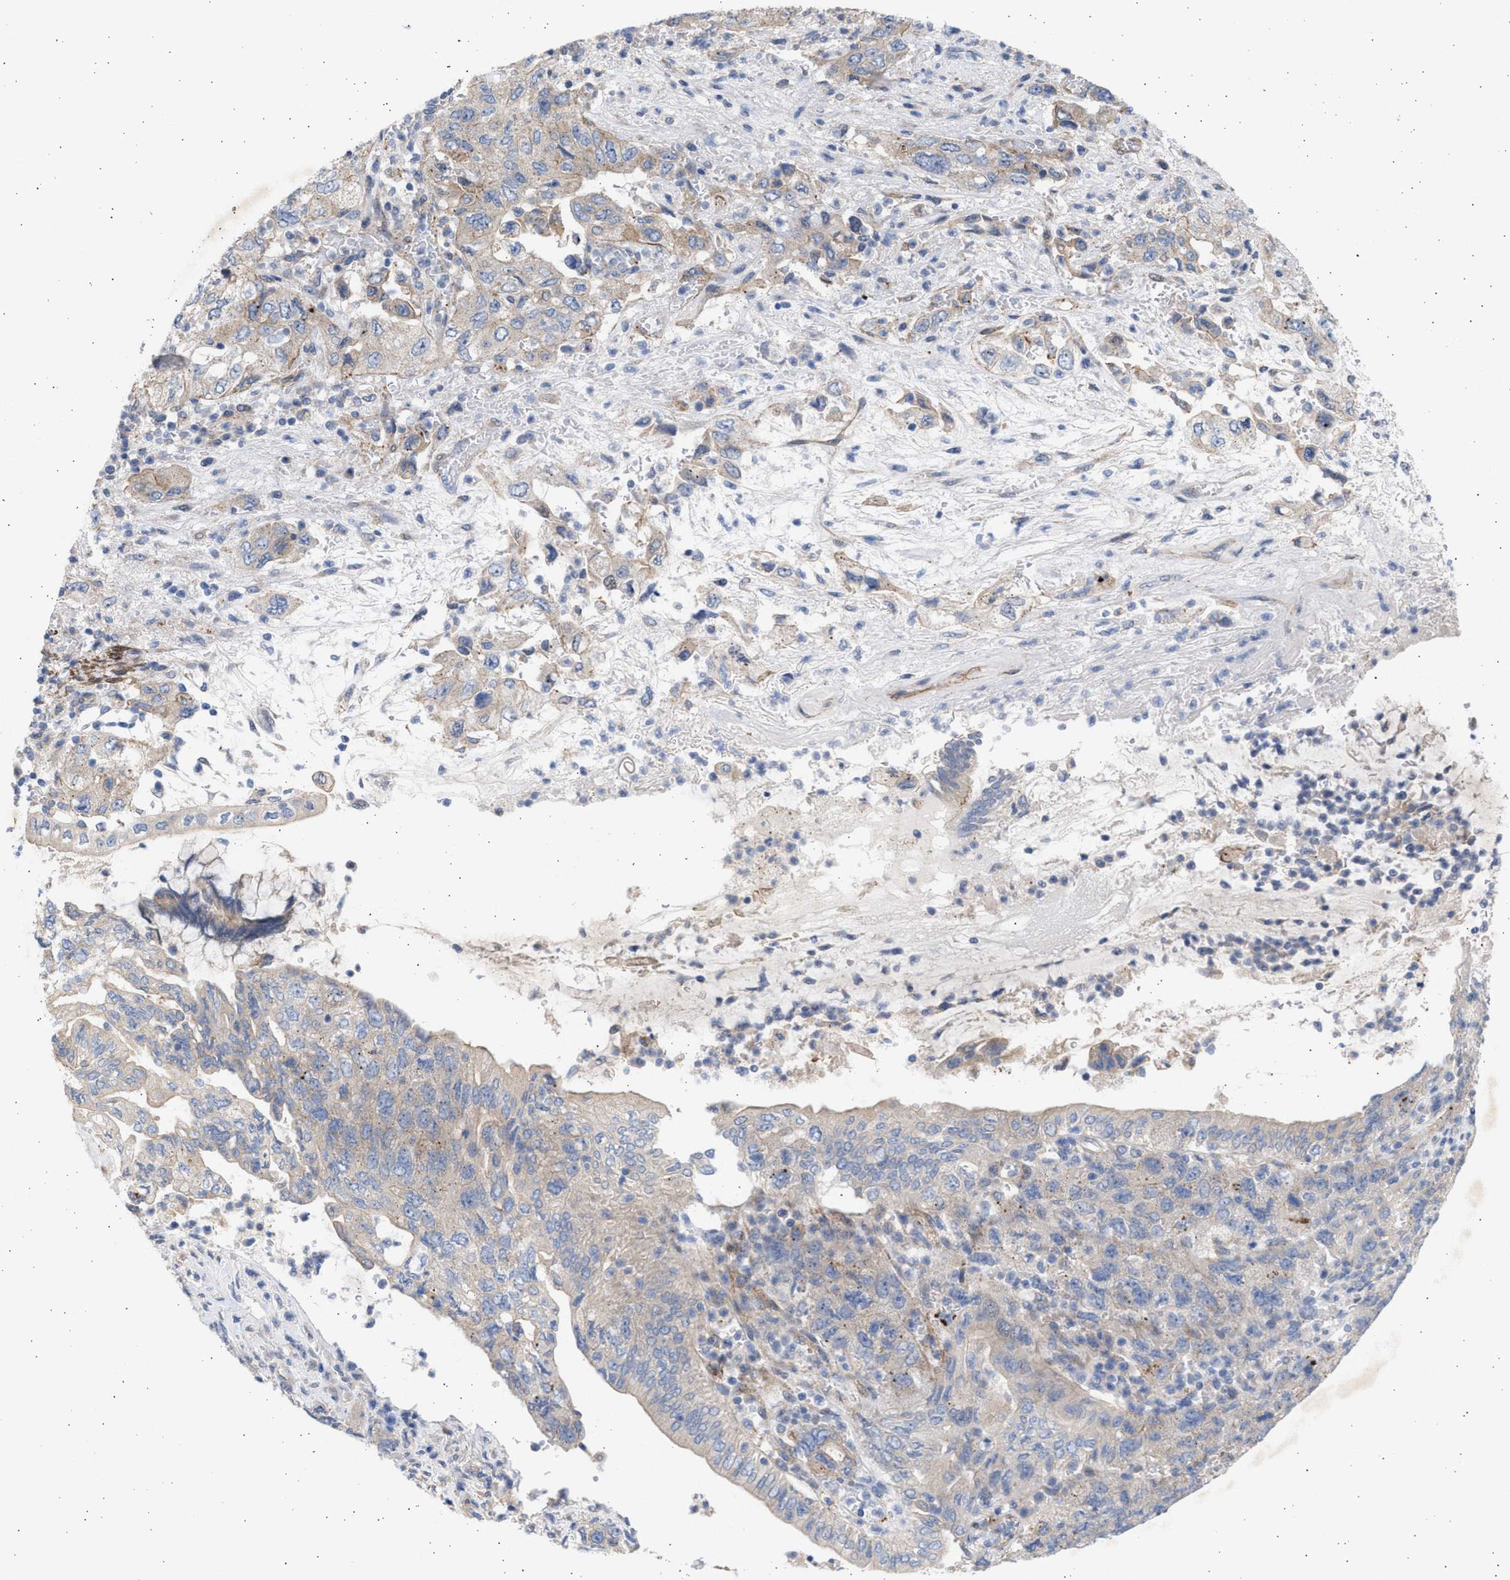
{"staining": {"intensity": "weak", "quantity": "<25%", "location": "cytoplasmic/membranous"}, "tissue": "pancreatic cancer", "cell_type": "Tumor cells", "image_type": "cancer", "snomed": [{"axis": "morphology", "description": "Adenocarcinoma, NOS"}, {"axis": "topography", "description": "Pancreas"}], "caption": "Adenocarcinoma (pancreatic) stained for a protein using immunohistochemistry shows no staining tumor cells.", "gene": "NBR1", "patient": {"sex": "female", "age": 73}}